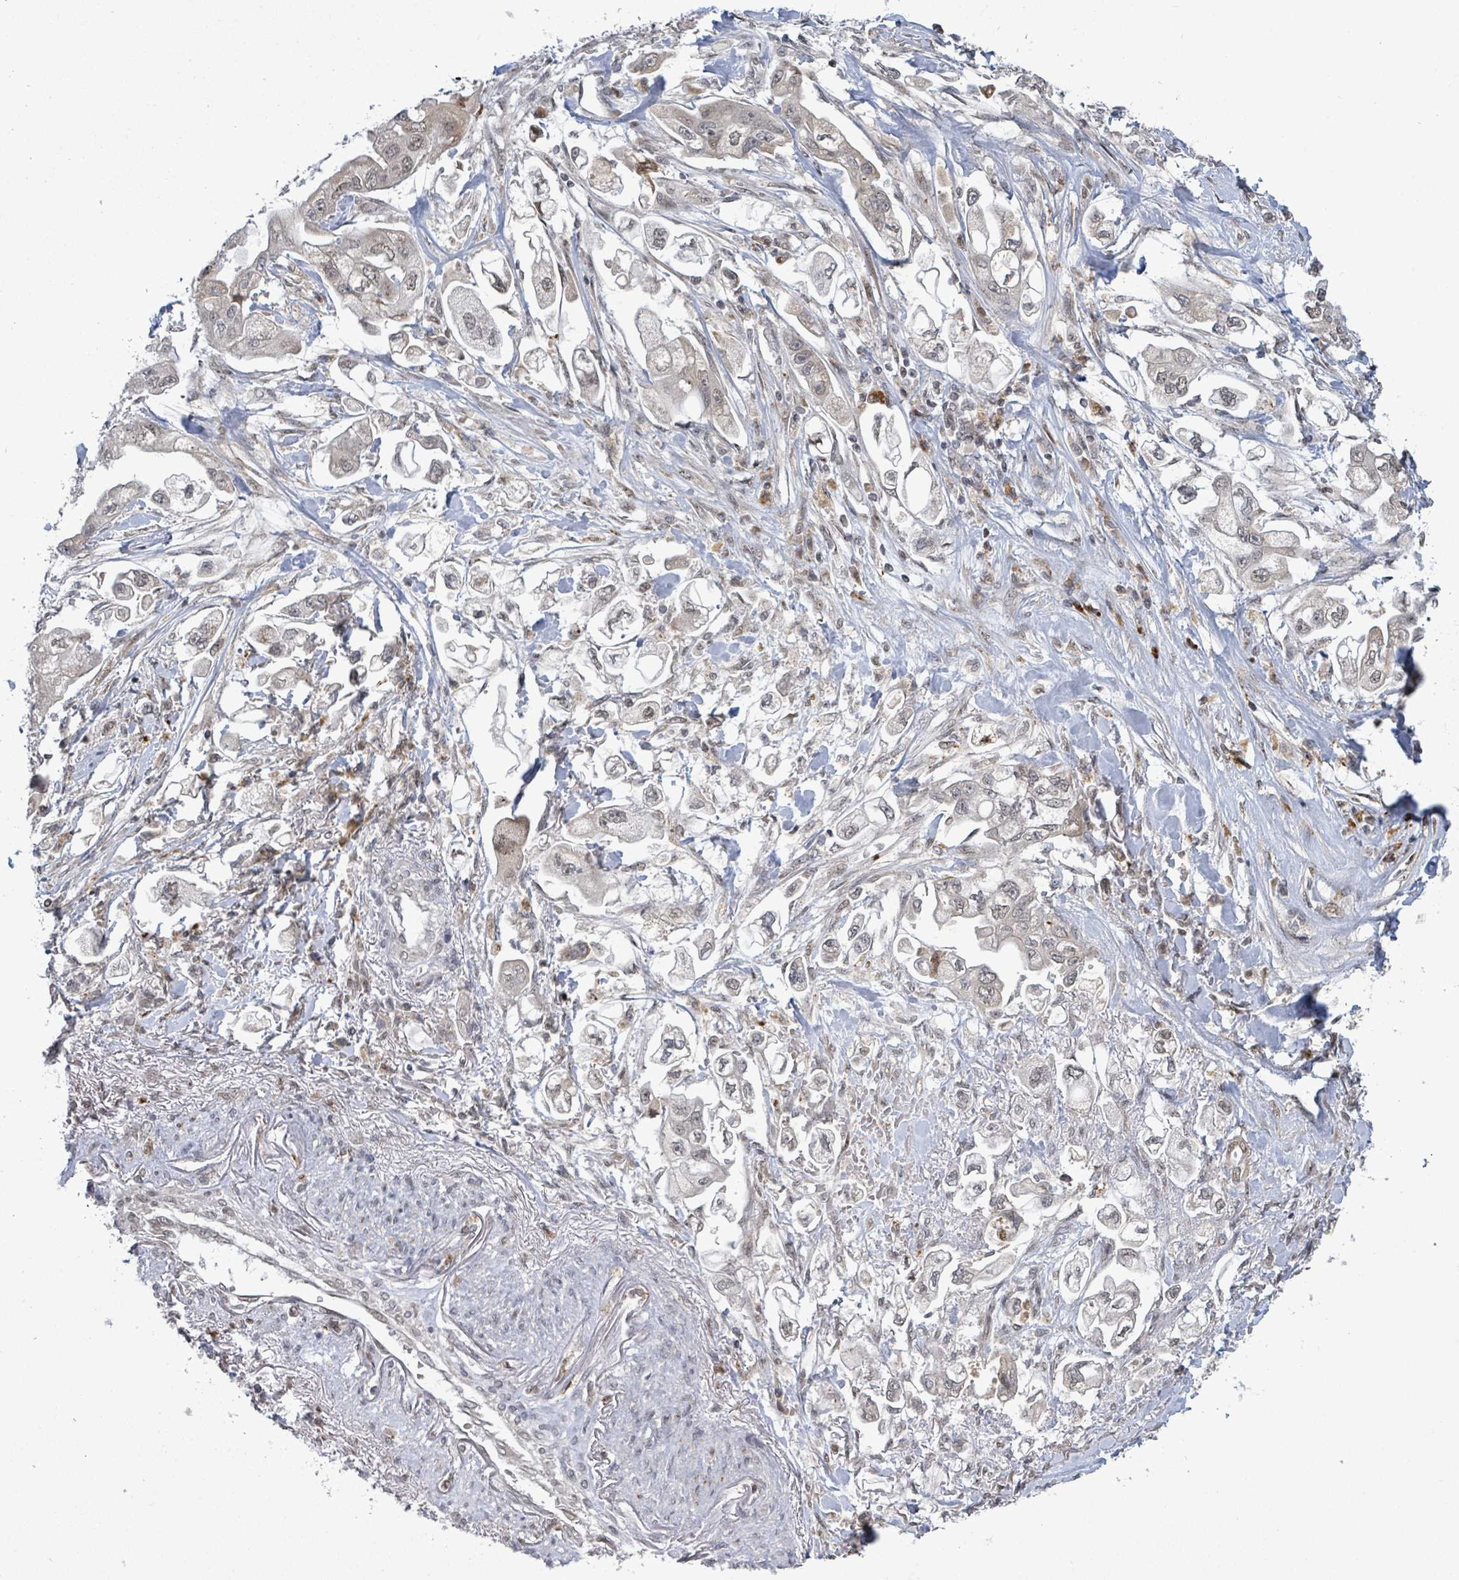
{"staining": {"intensity": "weak", "quantity": "<25%", "location": "nuclear"}, "tissue": "stomach cancer", "cell_type": "Tumor cells", "image_type": "cancer", "snomed": [{"axis": "morphology", "description": "Adenocarcinoma, NOS"}, {"axis": "topography", "description": "Stomach"}], "caption": "An immunohistochemistry (IHC) micrograph of stomach cancer is shown. There is no staining in tumor cells of stomach cancer.", "gene": "SBF2", "patient": {"sex": "male", "age": 62}}